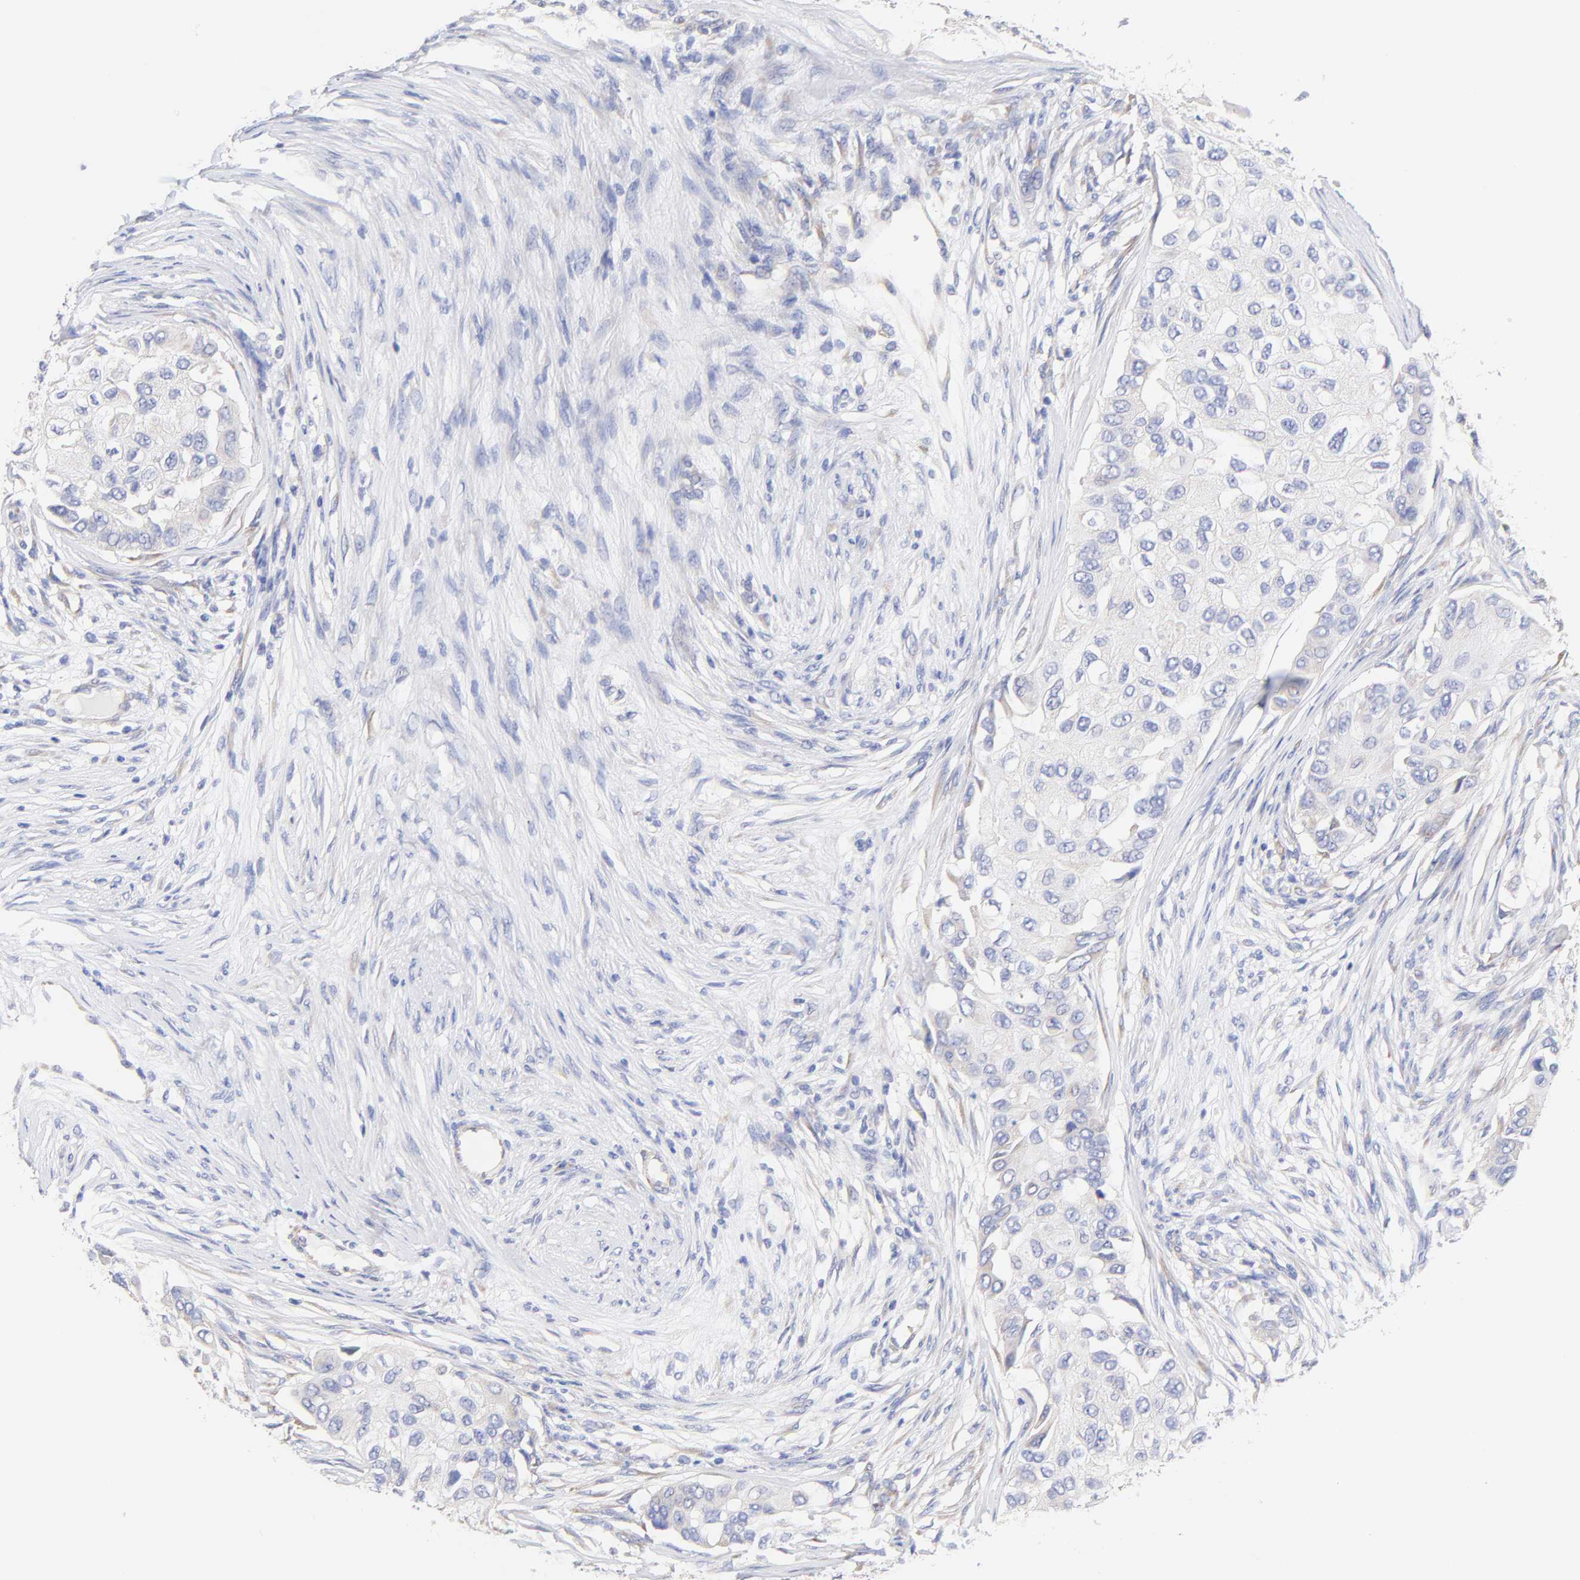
{"staining": {"intensity": "weak", "quantity": "<25%", "location": "cytoplasmic/membranous"}, "tissue": "breast cancer", "cell_type": "Tumor cells", "image_type": "cancer", "snomed": [{"axis": "morphology", "description": "Normal tissue, NOS"}, {"axis": "morphology", "description": "Duct carcinoma"}, {"axis": "topography", "description": "Breast"}], "caption": "Tumor cells are negative for brown protein staining in breast cancer.", "gene": "TNFRSF13C", "patient": {"sex": "female", "age": 49}}